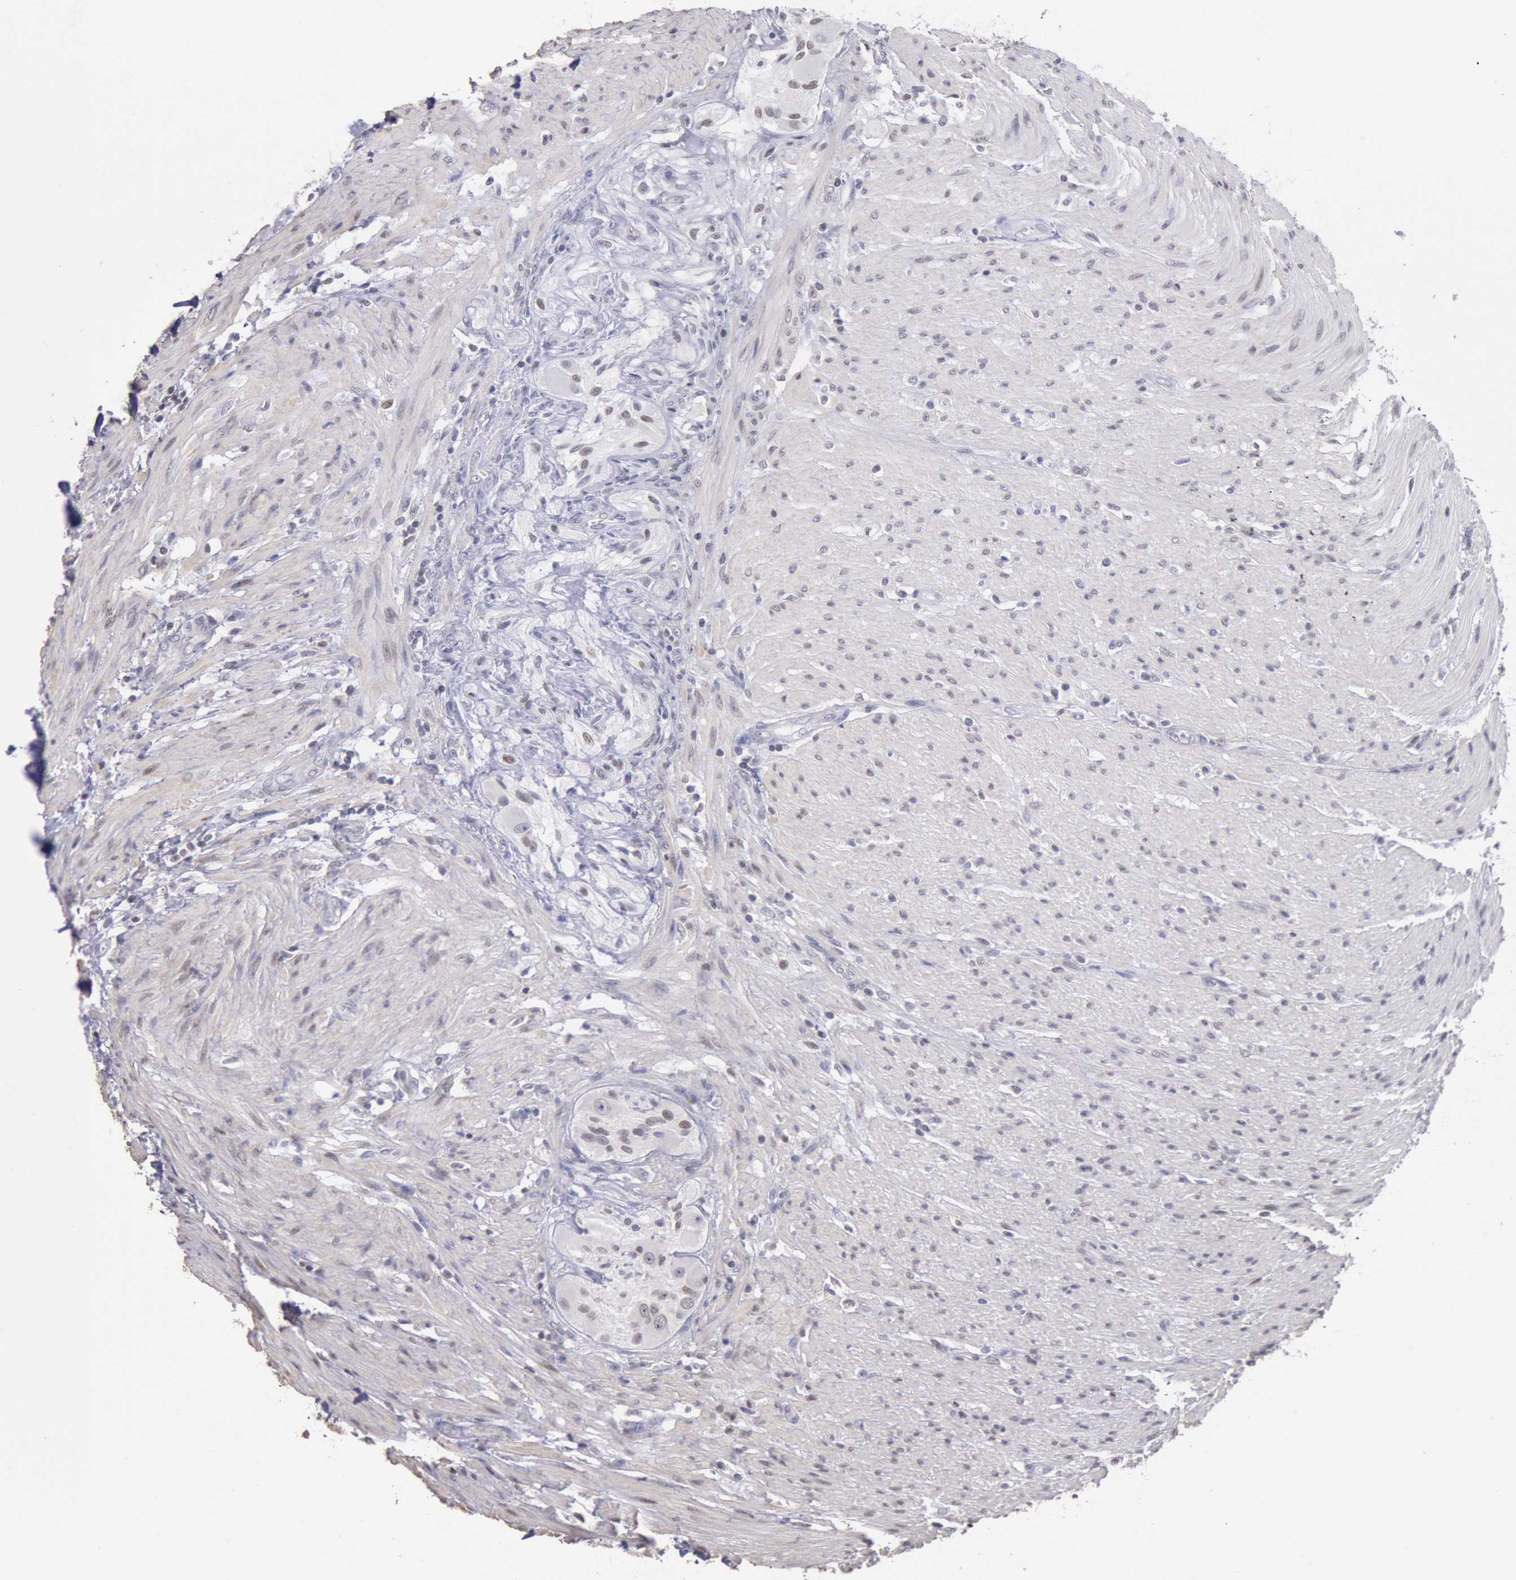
{"staining": {"intensity": "negative", "quantity": "none", "location": "none"}, "tissue": "colorectal cancer", "cell_type": "Tumor cells", "image_type": "cancer", "snomed": [{"axis": "morphology", "description": "Adenocarcinoma, NOS"}, {"axis": "topography", "description": "Colon"}], "caption": "This image is of colorectal adenocarcinoma stained with IHC to label a protein in brown with the nuclei are counter-stained blue. There is no staining in tumor cells.", "gene": "MYH7", "patient": {"sex": "female", "age": 46}}